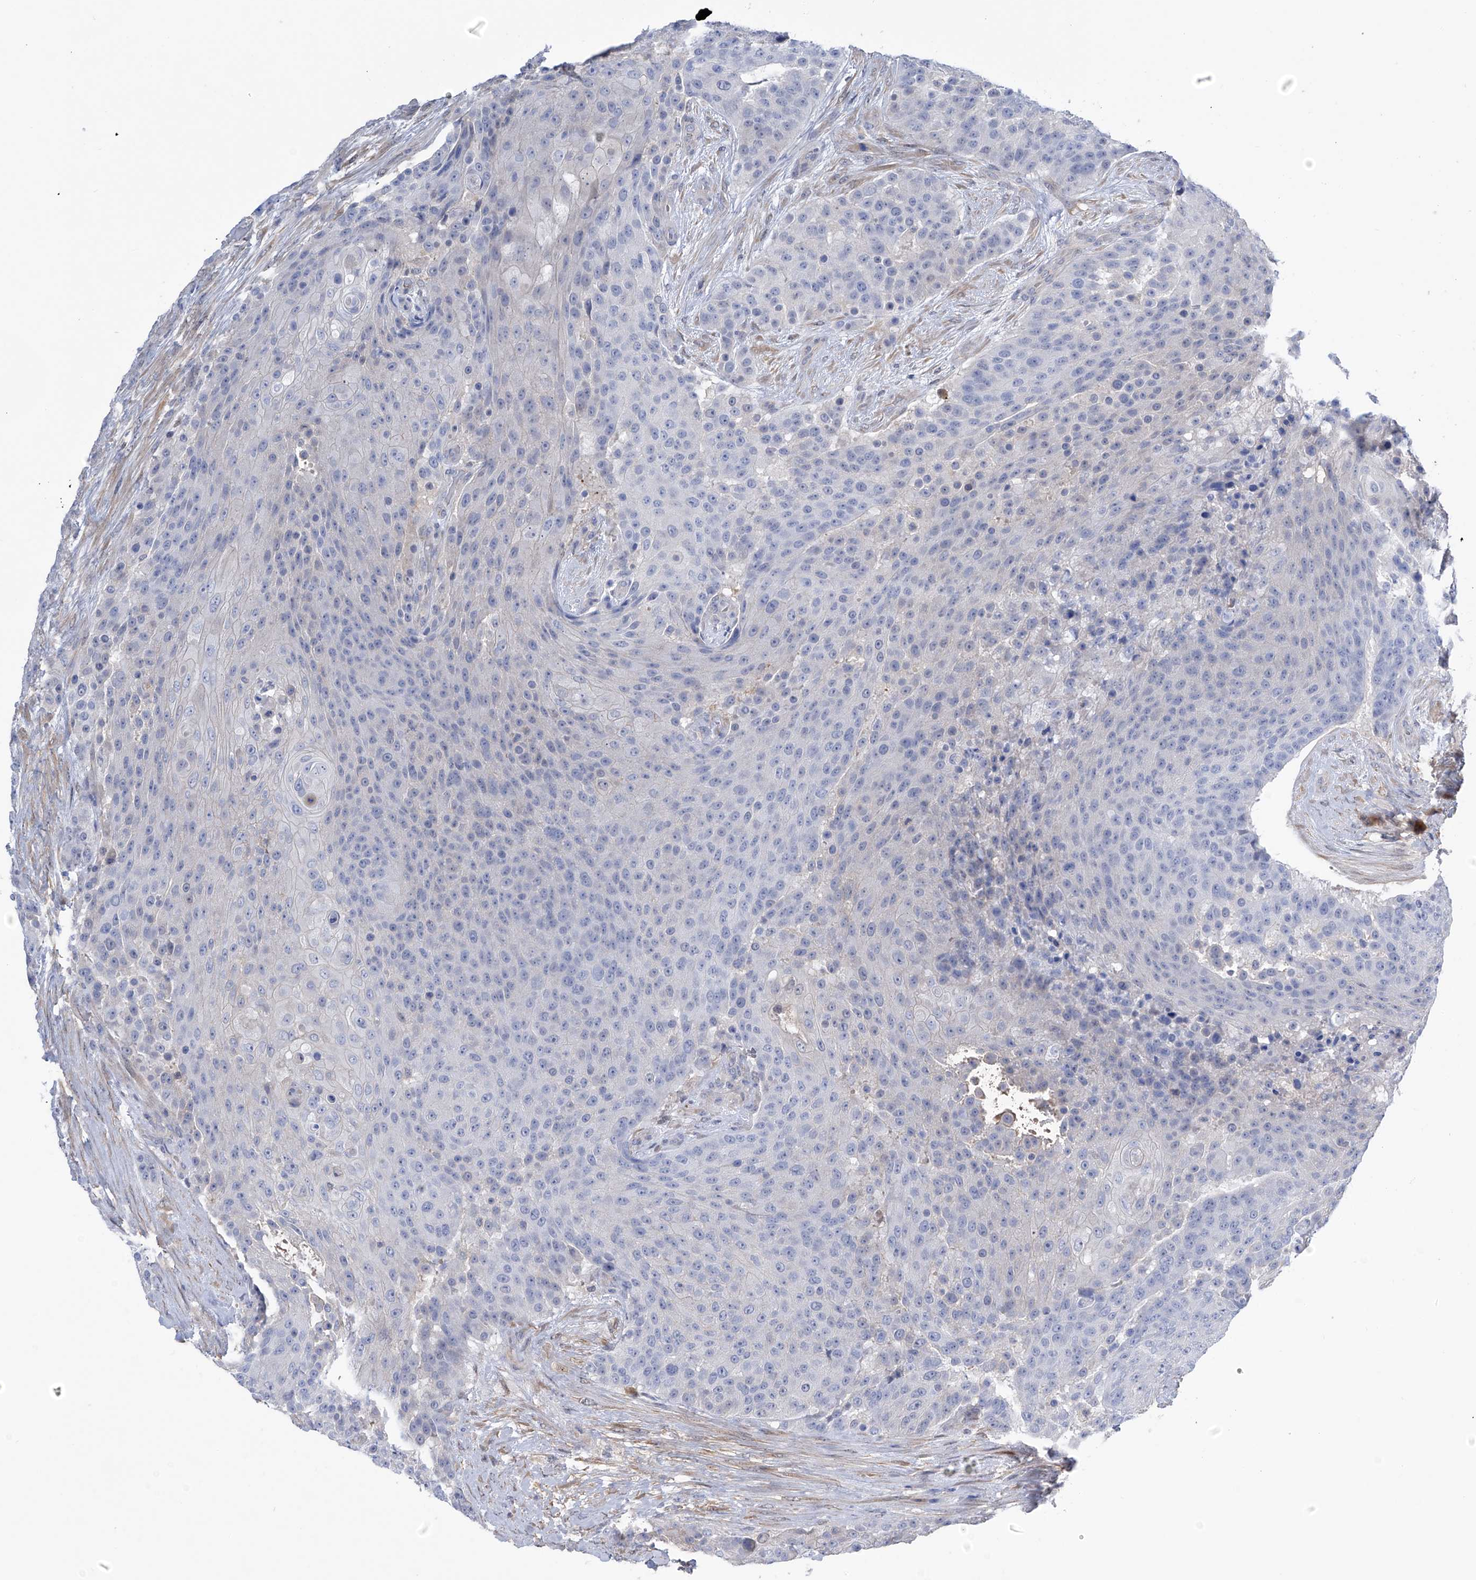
{"staining": {"intensity": "negative", "quantity": "none", "location": "none"}, "tissue": "urothelial cancer", "cell_type": "Tumor cells", "image_type": "cancer", "snomed": [{"axis": "morphology", "description": "Urothelial carcinoma, High grade"}, {"axis": "topography", "description": "Urinary bladder"}], "caption": "DAB (3,3'-diaminobenzidine) immunohistochemical staining of urothelial carcinoma (high-grade) shows no significant staining in tumor cells.", "gene": "PGM3", "patient": {"sex": "female", "age": 63}}